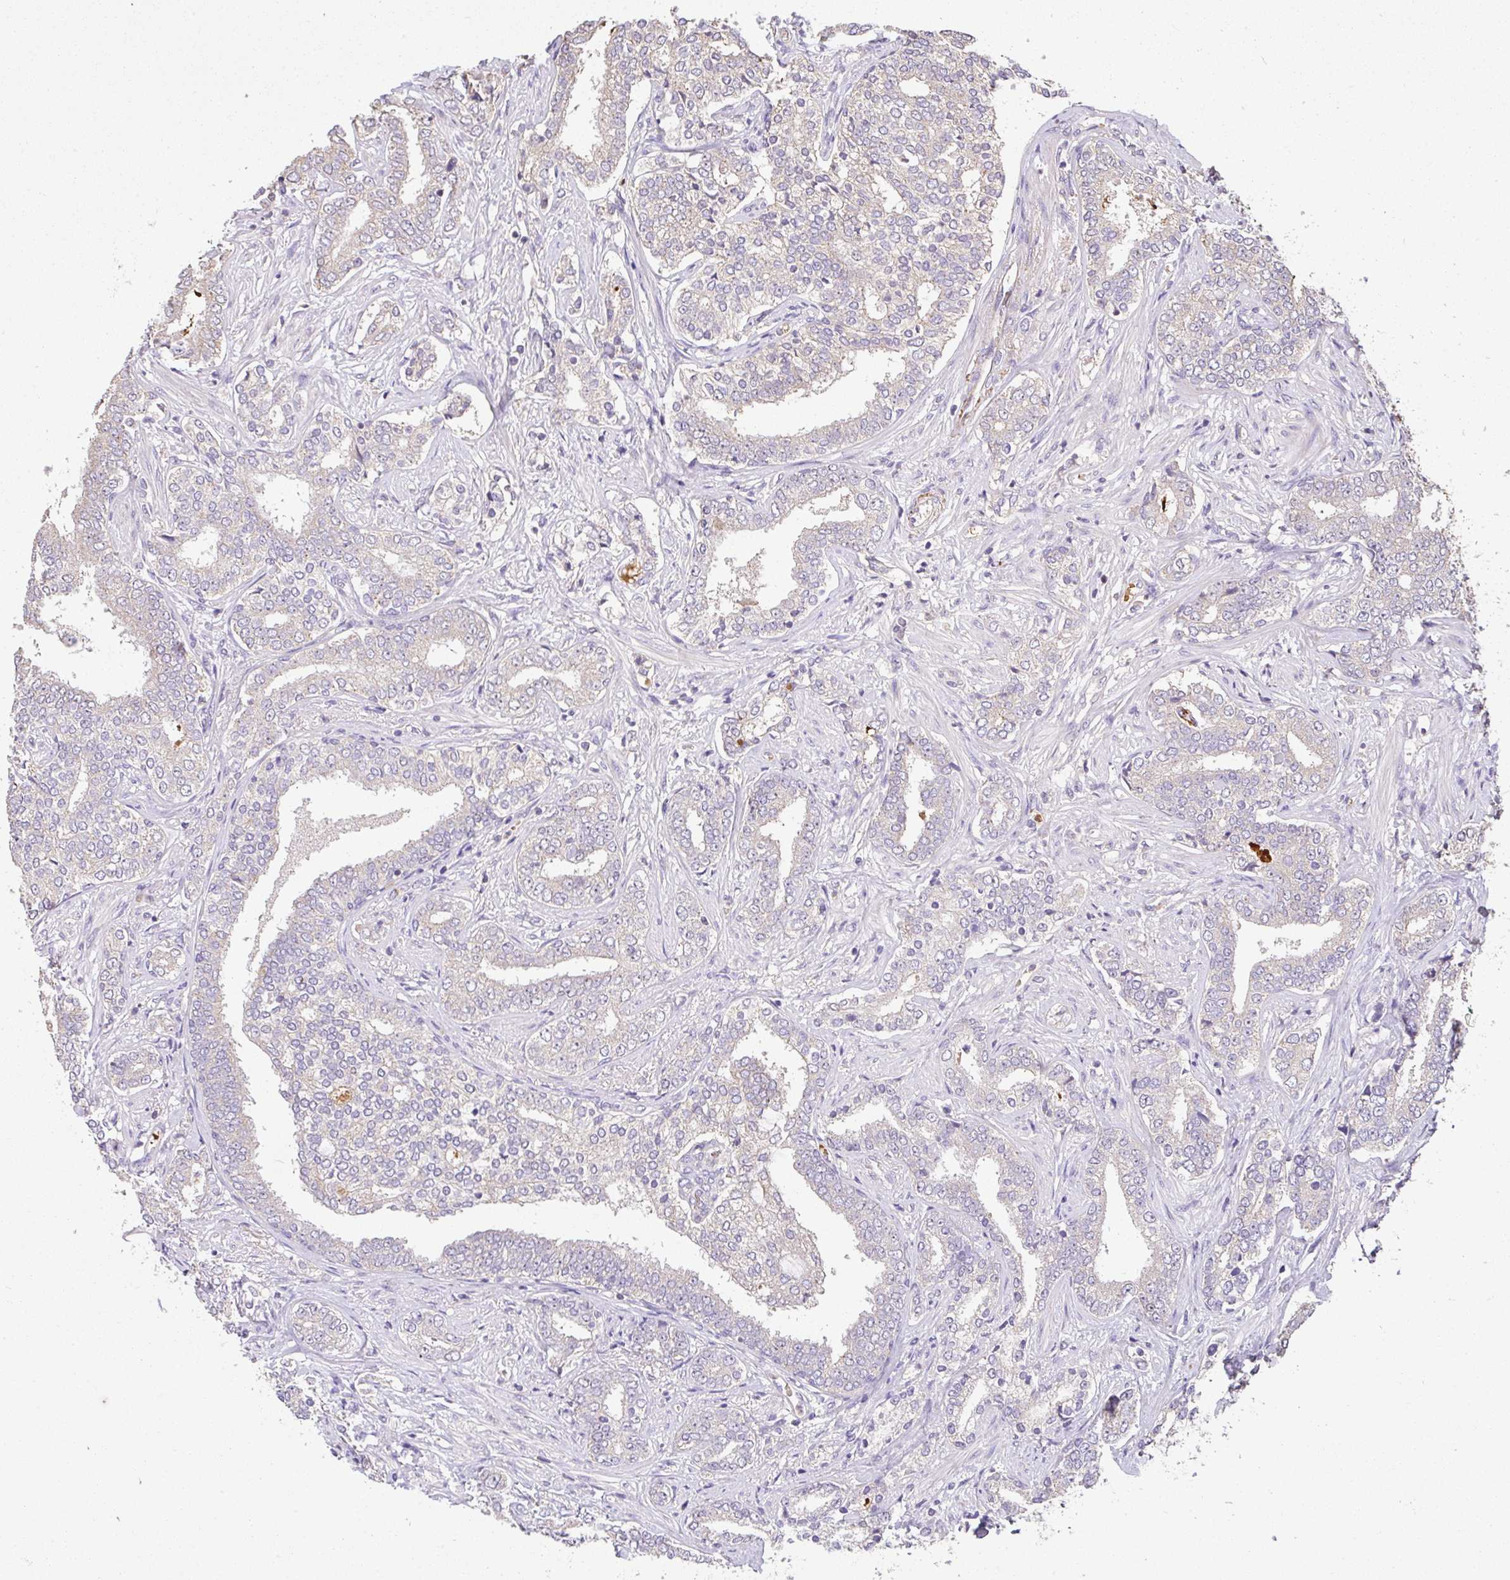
{"staining": {"intensity": "negative", "quantity": "none", "location": "none"}, "tissue": "prostate cancer", "cell_type": "Tumor cells", "image_type": "cancer", "snomed": [{"axis": "morphology", "description": "Adenocarcinoma, High grade"}, {"axis": "topography", "description": "Prostate"}], "caption": "Histopathology image shows no protein expression in tumor cells of prostate cancer (high-grade adenocarcinoma) tissue. The staining was performed using DAB to visualize the protein expression in brown, while the nuclei were stained in blue with hematoxylin (Magnification: 20x).", "gene": "C1QTNF9B", "patient": {"sex": "male", "age": 72}}